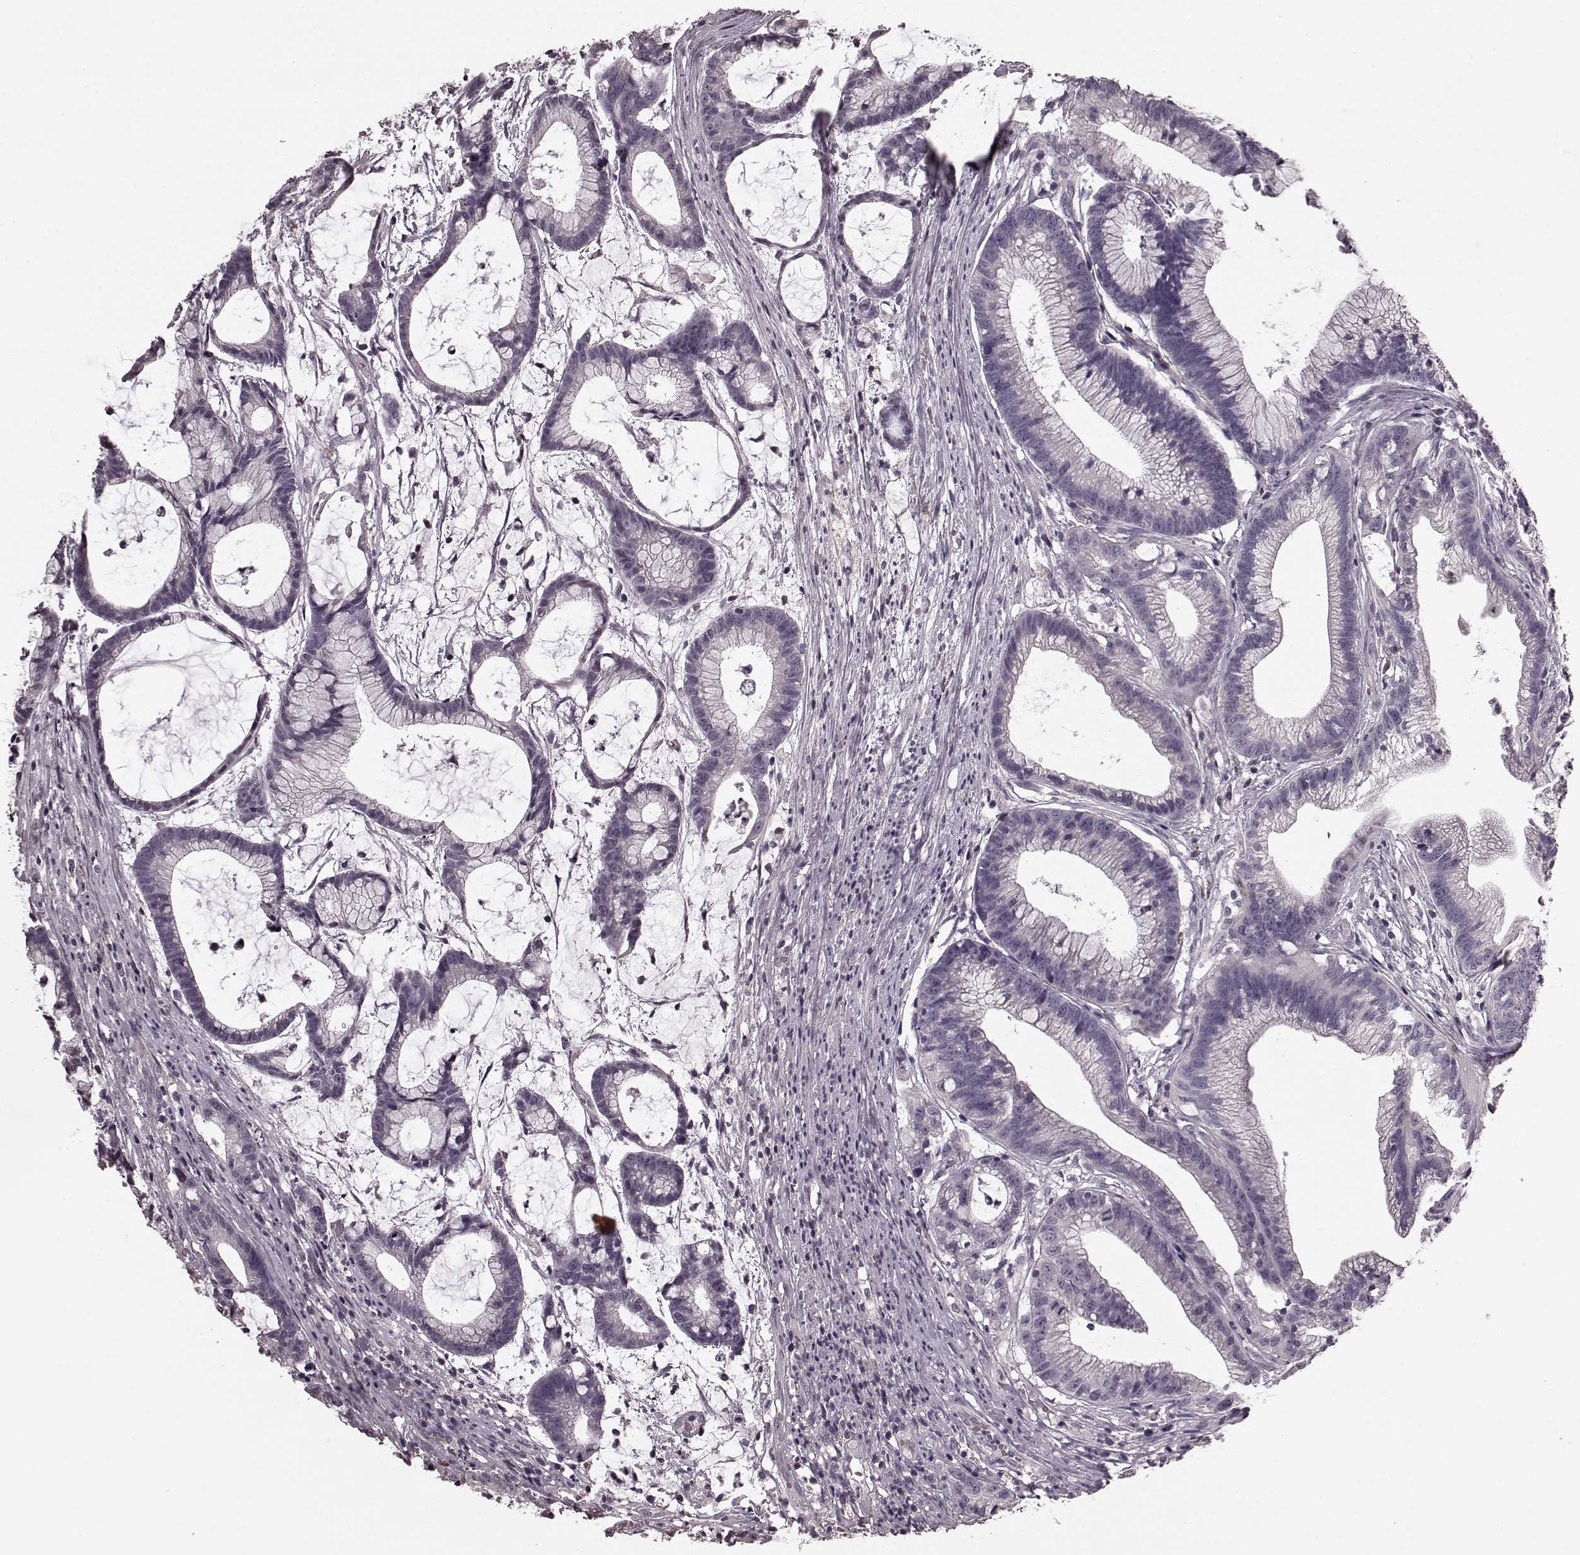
{"staining": {"intensity": "negative", "quantity": "none", "location": "none"}, "tissue": "colorectal cancer", "cell_type": "Tumor cells", "image_type": "cancer", "snomed": [{"axis": "morphology", "description": "Adenocarcinoma, NOS"}, {"axis": "topography", "description": "Colon"}], "caption": "An image of colorectal cancer (adenocarcinoma) stained for a protein displays no brown staining in tumor cells.", "gene": "CD28", "patient": {"sex": "female", "age": 78}}